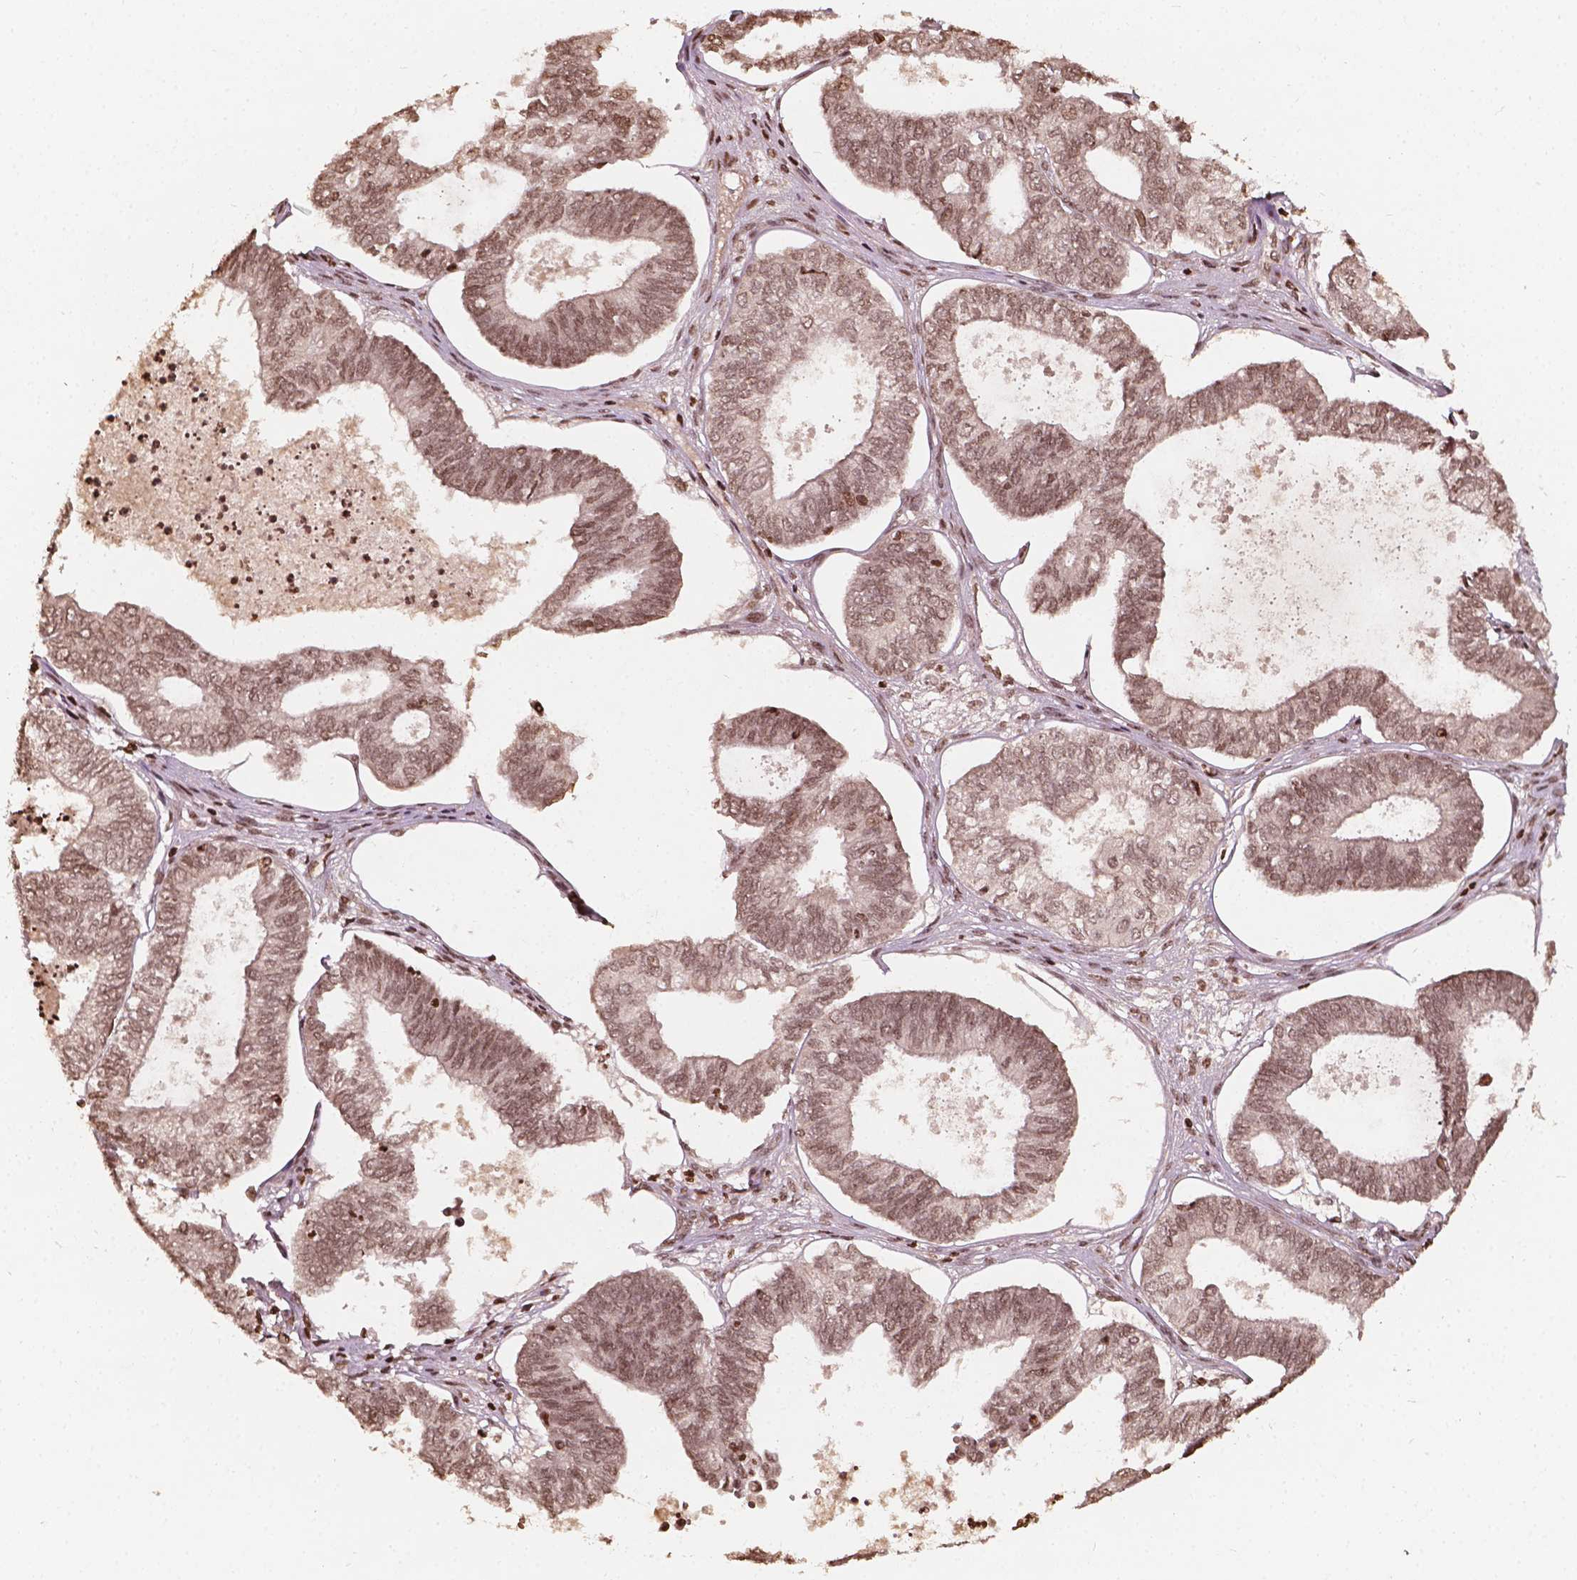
{"staining": {"intensity": "weak", "quantity": ">75%", "location": "nuclear"}, "tissue": "ovarian cancer", "cell_type": "Tumor cells", "image_type": "cancer", "snomed": [{"axis": "morphology", "description": "Carcinoma, endometroid"}, {"axis": "topography", "description": "Ovary"}], "caption": "About >75% of tumor cells in human ovarian cancer (endometroid carcinoma) exhibit weak nuclear protein staining as visualized by brown immunohistochemical staining.", "gene": "H3C14", "patient": {"sex": "female", "age": 64}}